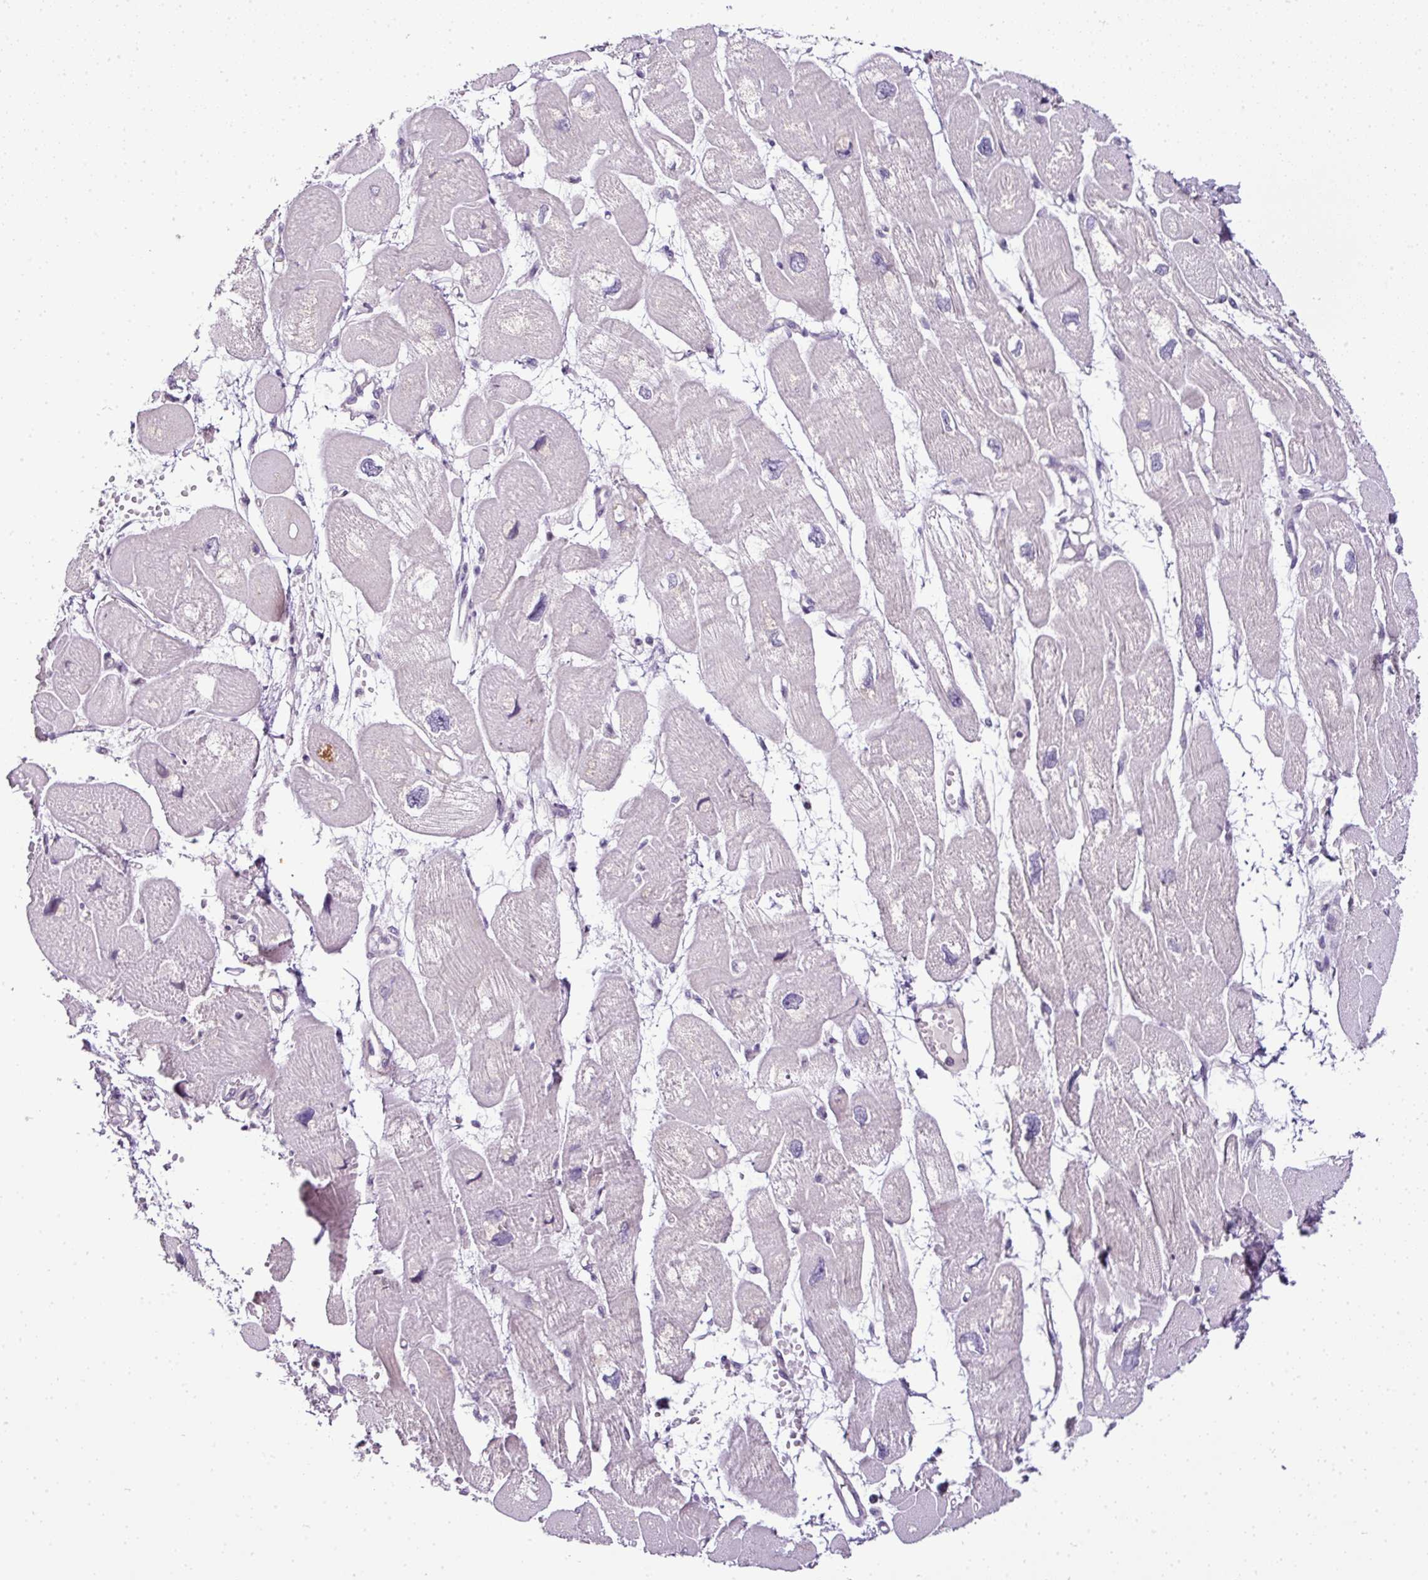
{"staining": {"intensity": "weak", "quantity": "25%-75%", "location": "cytoplasmic/membranous"}, "tissue": "heart muscle", "cell_type": "Cardiomyocytes", "image_type": "normal", "snomed": [{"axis": "morphology", "description": "Normal tissue, NOS"}, {"axis": "topography", "description": "Heart"}], "caption": "A low amount of weak cytoplasmic/membranous positivity is seen in about 25%-75% of cardiomyocytes in normal heart muscle. (IHC, brightfield microscopy, high magnification).", "gene": "TEX30", "patient": {"sex": "male", "age": 42}}